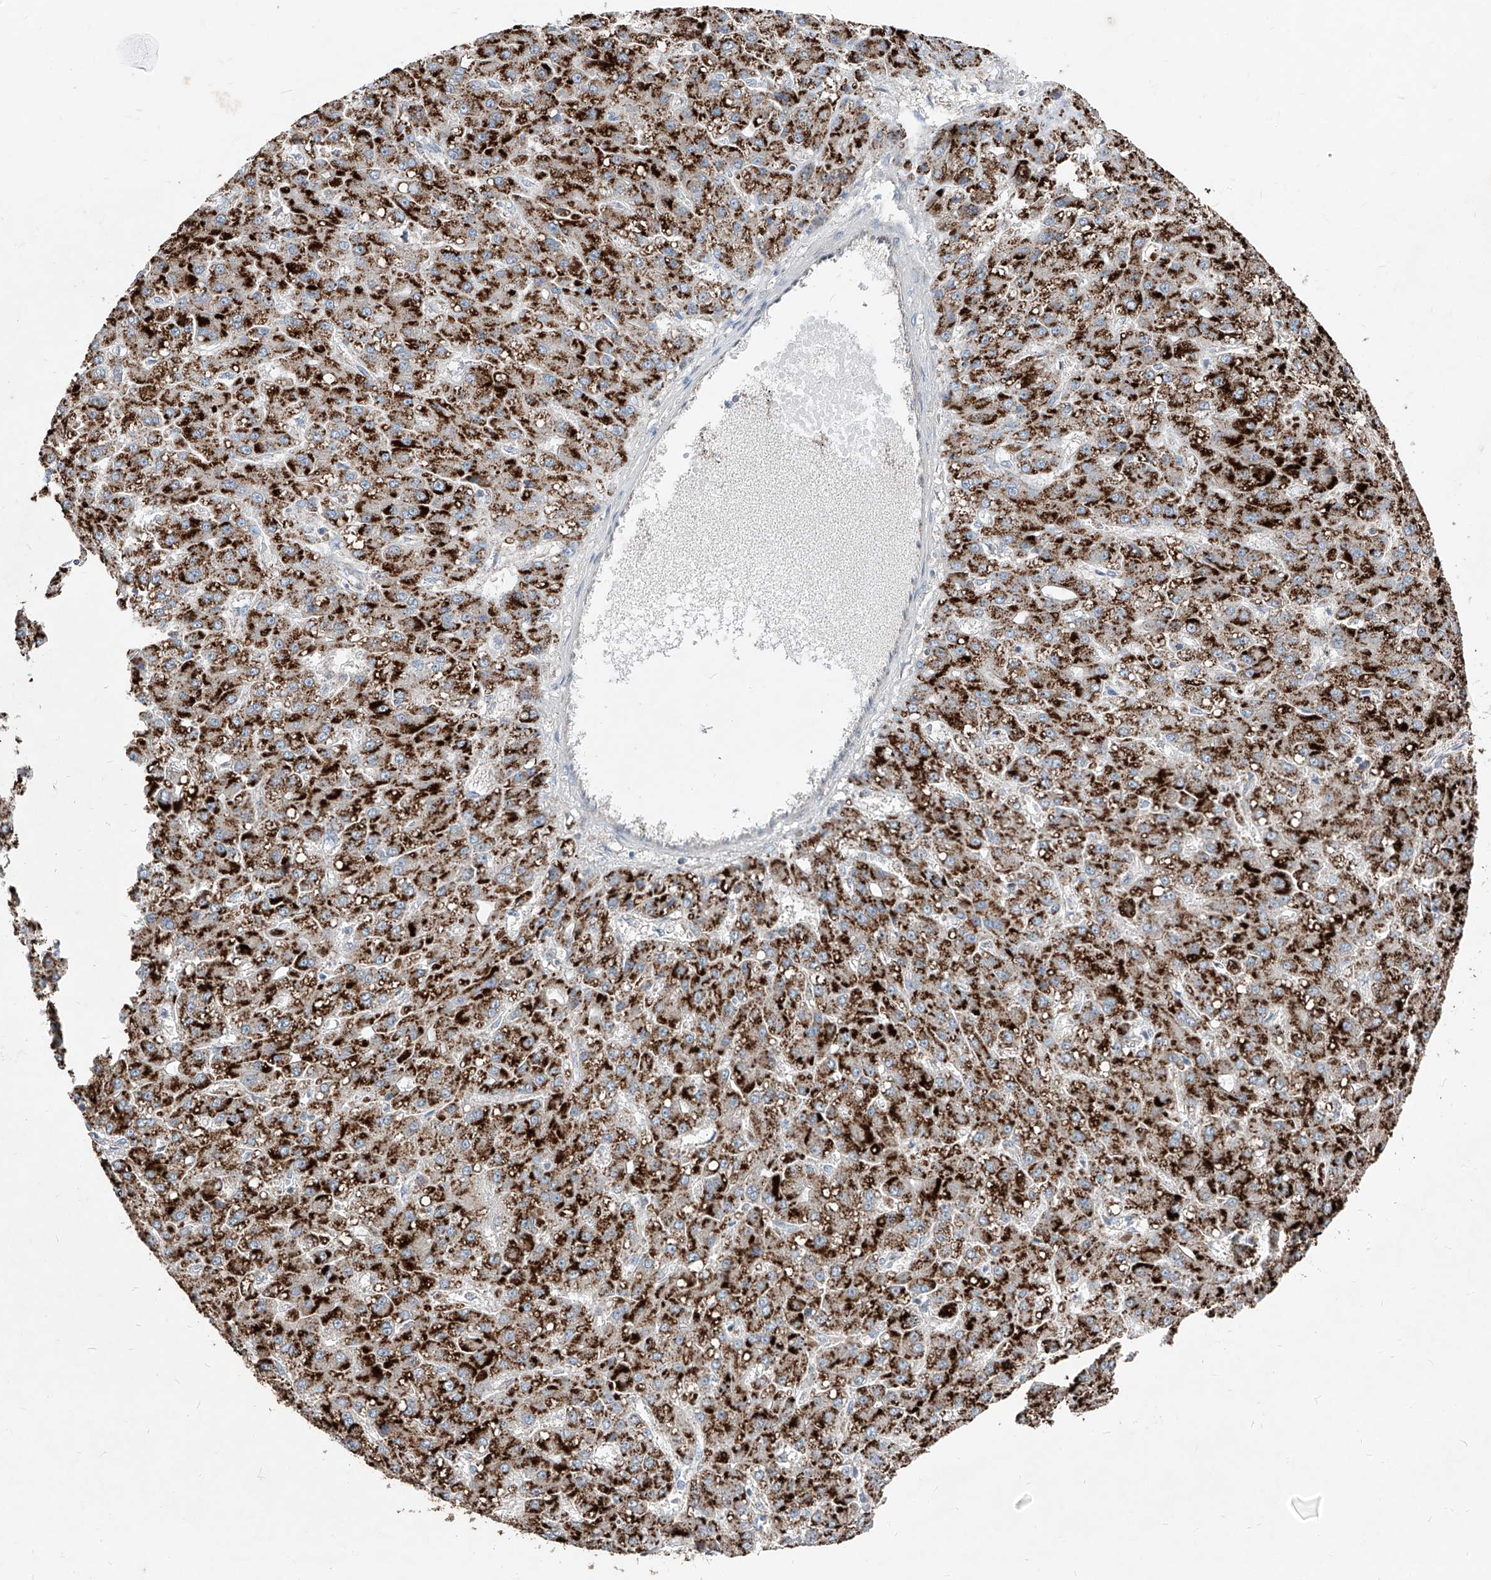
{"staining": {"intensity": "strong", "quantity": ">75%", "location": "cytoplasmic/membranous"}, "tissue": "liver cancer", "cell_type": "Tumor cells", "image_type": "cancer", "snomed": [{"axis": "morphology", "description": "Carcinoma, Hepatocellular, NOS"}, {"axis": "topography", "description": "Liver"}], "caption": "An immunohistochemistry (IHC) photomicrograph of tumor tissue is shown. Protein staining in brown shows strong cytoplasmic/membranous positivity in liver hepatocellular carcinoma within tumor cells.", "gene": "ABCD3", "patient": {"sex": "male", "age": 67}}